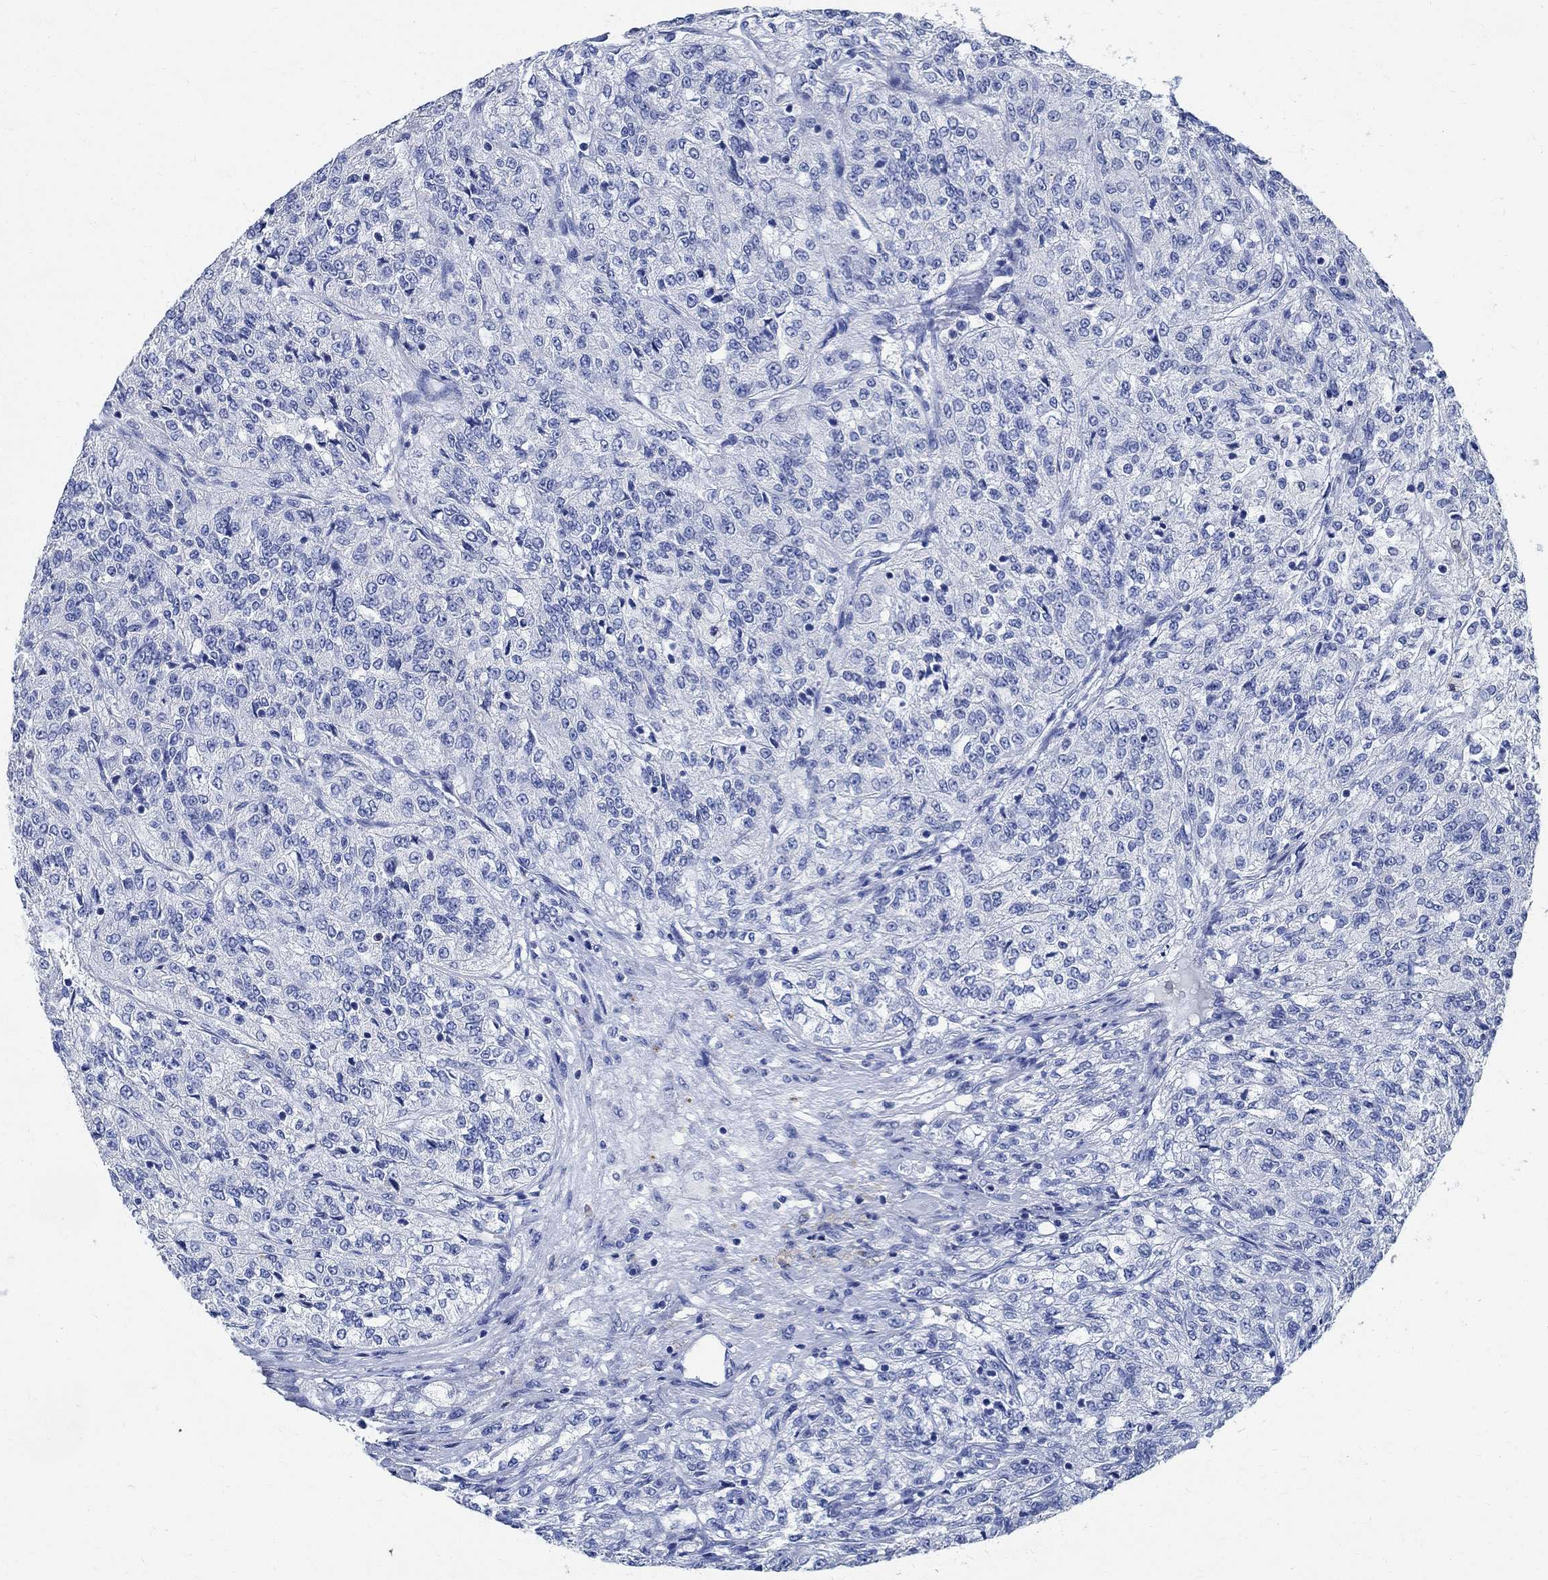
{"staining": {"intensity": "negative", "quantity": "none", "location": "none"}, "tissue": "renal cancer", "cell_type": "Tumor cells", "image_type": "cancer", "snomed": [{"axis": "morphology", "description": "Adenocarcinoma, NOS"}, {"axis": "topography", "description": "Kidney"}], "caption": "Protein analysis of adenocarcinoma (renal) displays no significant positivity in tumor cells. (DAB (3,3'-diaminobenzidine) immunohistochemistry (IHC), high magnification).", "gene": "TMEM221", "patient": {"sex": "female", "age": 63}}